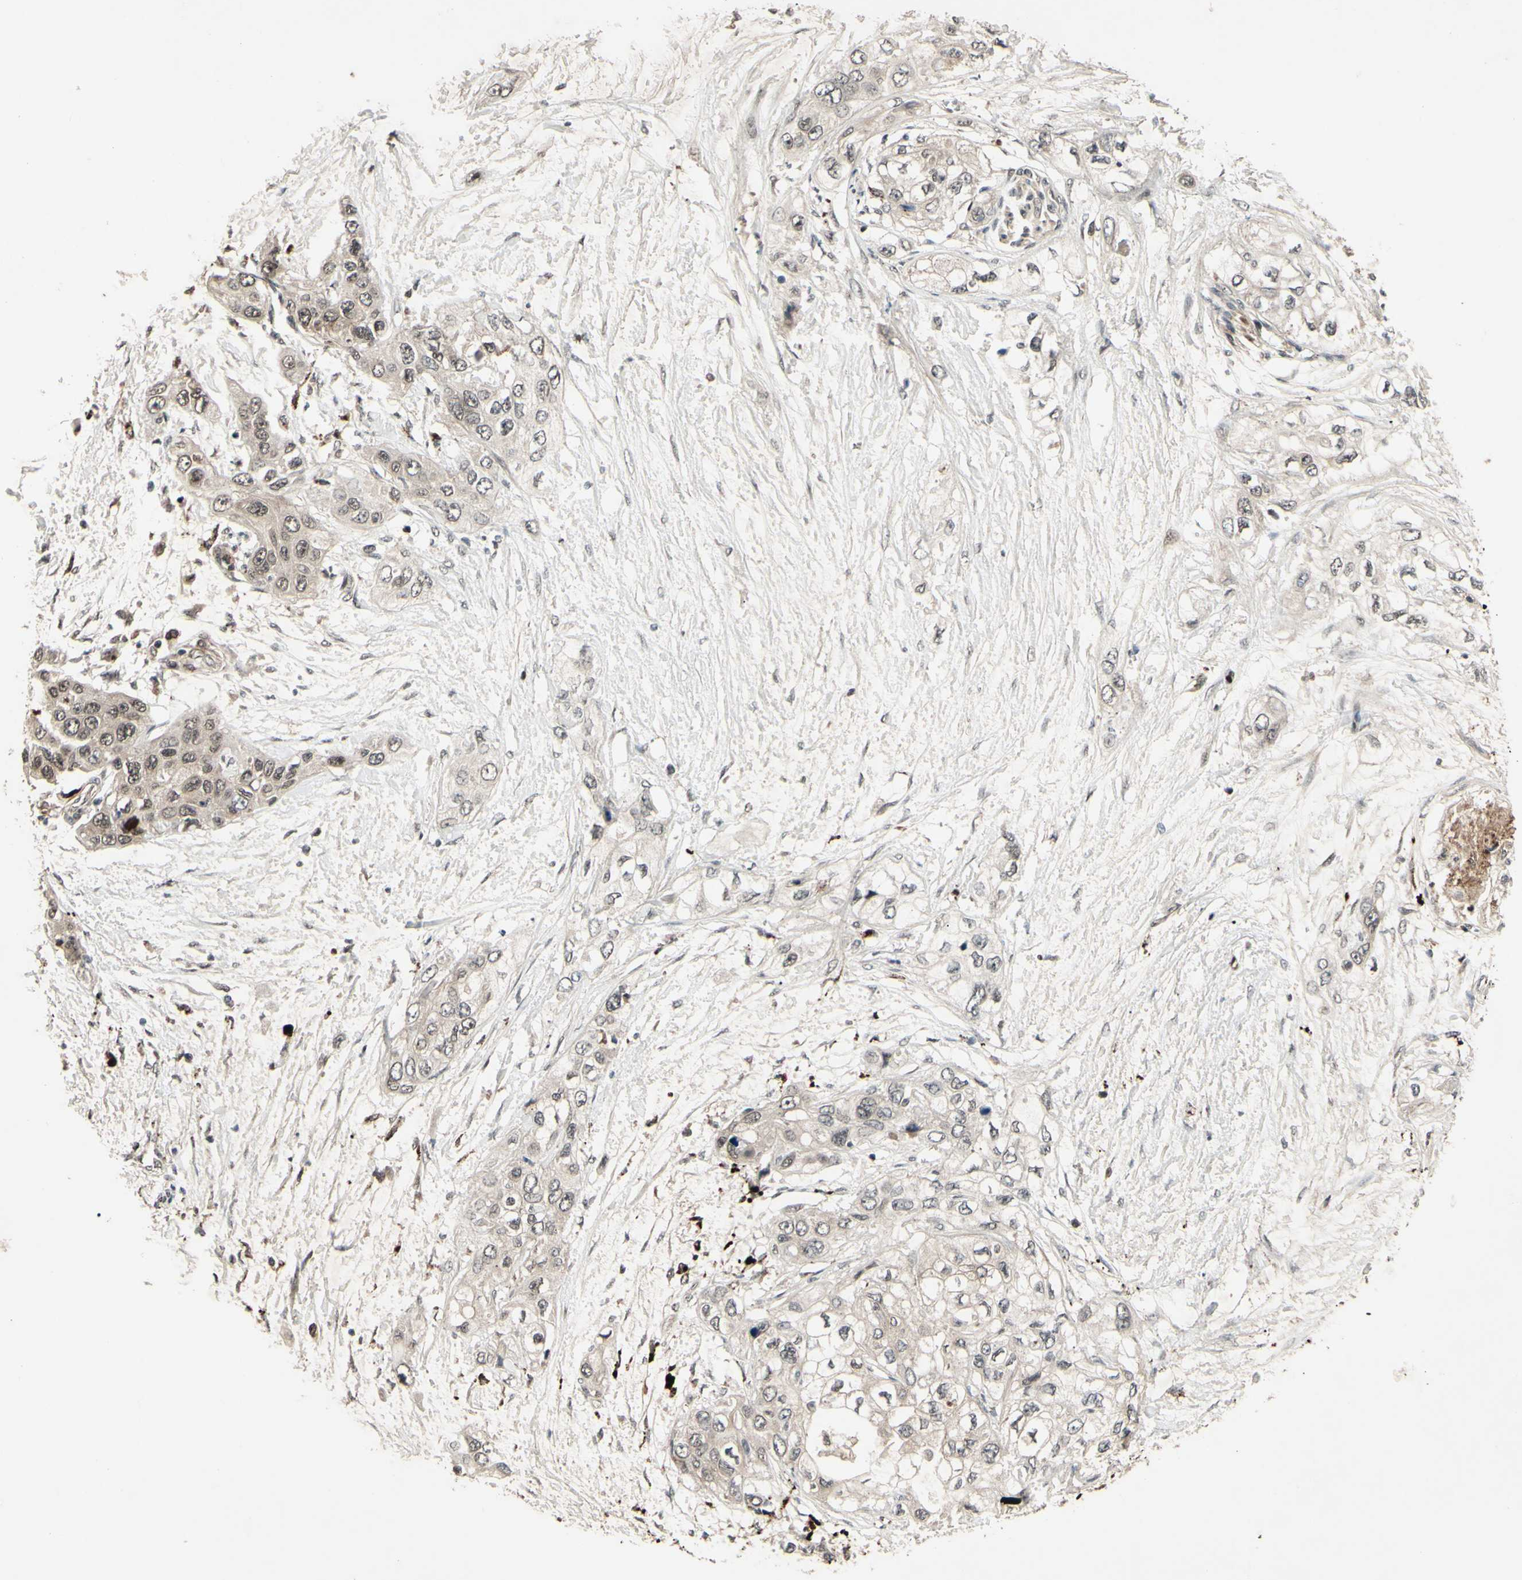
{"staining": {"intensity": "moderate", "quantity": ">75%", "location": "cytoplasmic/membranous,nuclear"}, "tissue": "pancreatic cancer", "cell_type": "Tumor cells", "image_type": "cancer", "snomed": [{"axis": "morphology", "description": "Adenocarcinoma, NOS"}, {"axis": "topography", "description": "Pancreas"}], "caption": "This histopathology image shows immunohistochemistry staining of human pancreatic cancer (adenocarcinoma), with medium moderate cytoplasmic/membranous and nuclear positivity in about >75% of tumor cells.", "gene": "MLF2", "patient": {"sex": "female", "age": 70}}